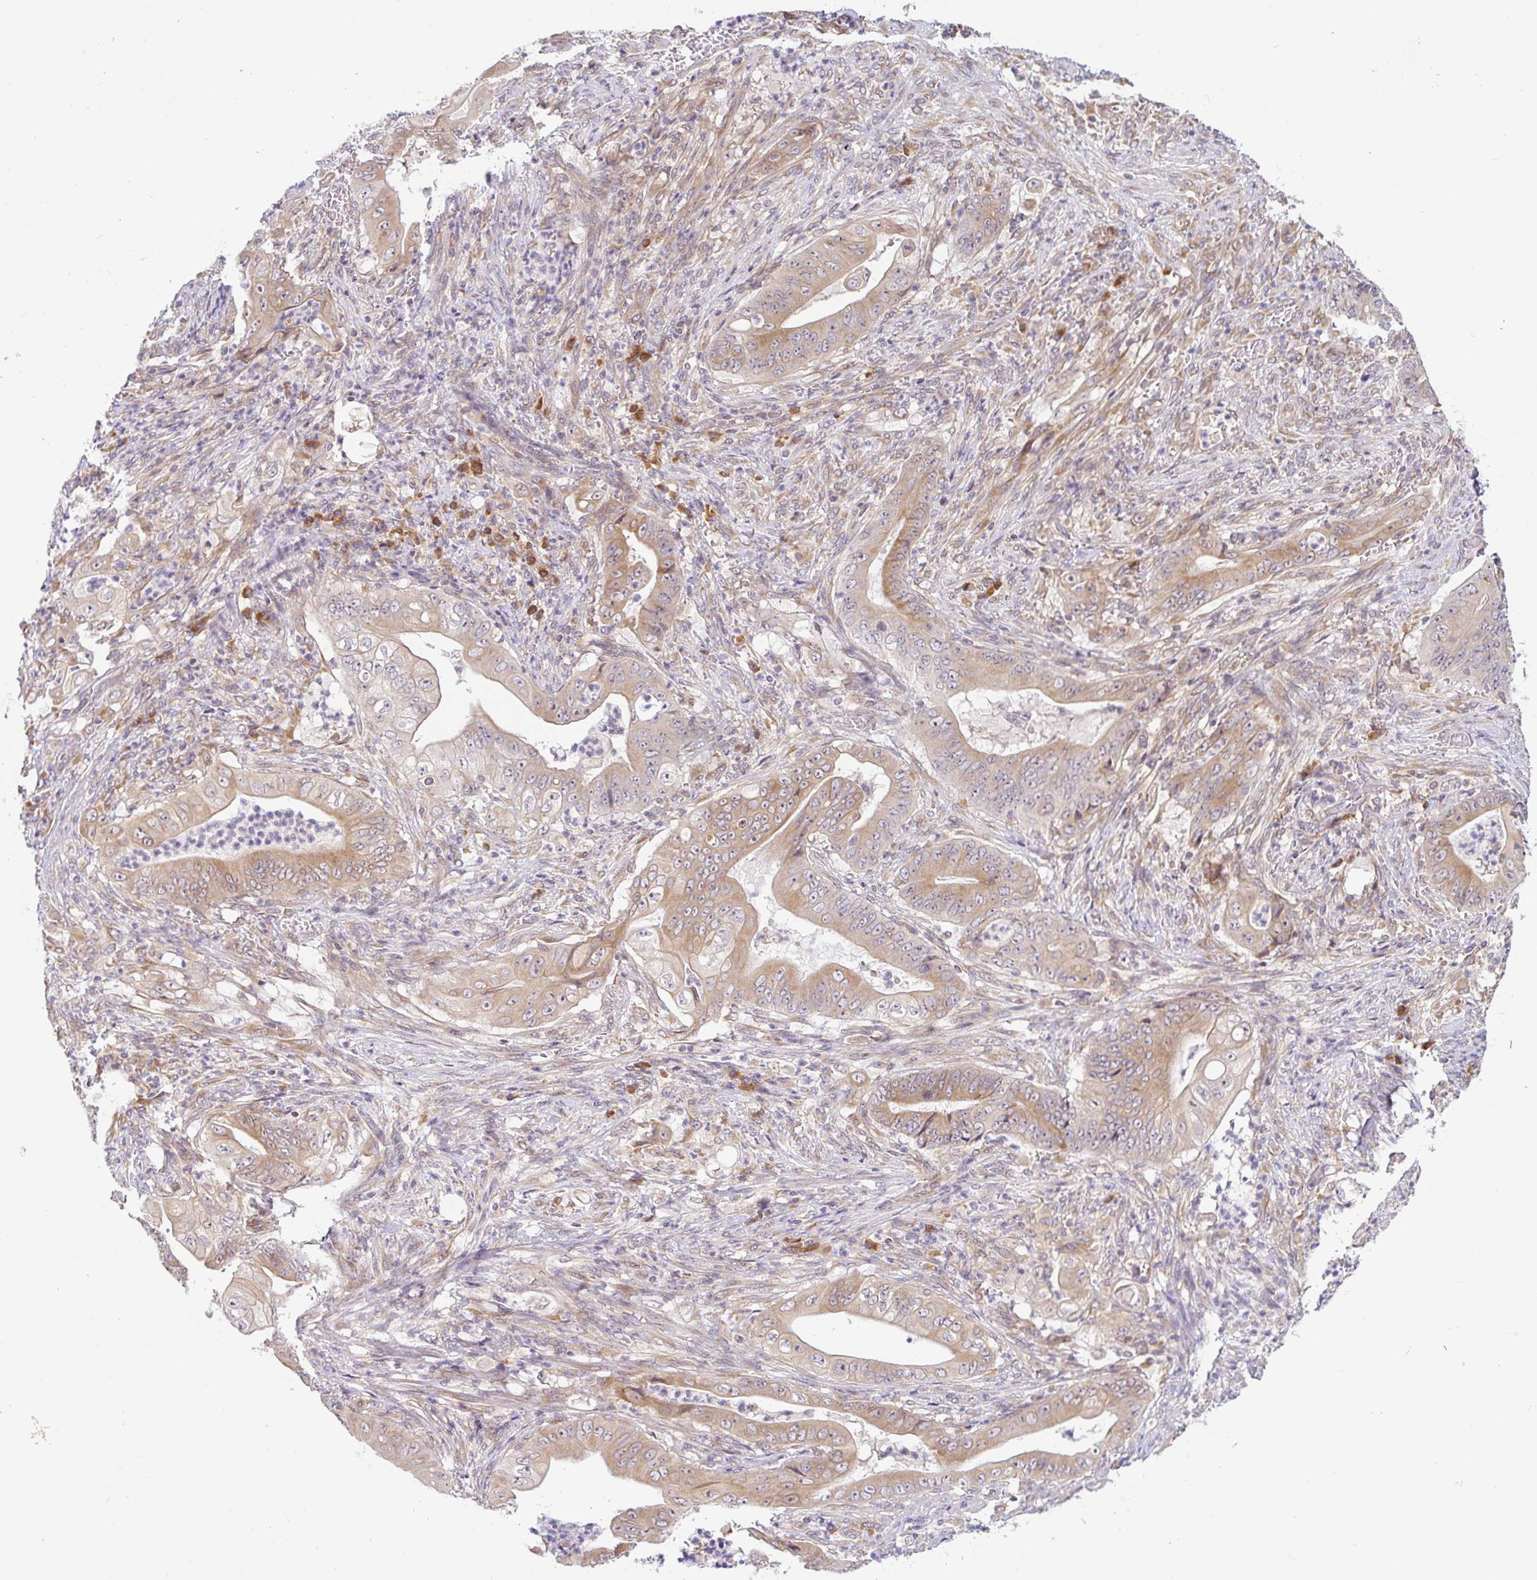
{"staining": {"intensity": "moderate", "quantity": ">75%", "location": "cytoplasmic/membranous"}, "tissue": "stomach cancer", "cell_type": "Tumor cells", "image_type": "cancer", "snomed": [{"axis": "morphology", "description": "Adenocarcinoma, NOS"}, {"axis": "topography", "description": "Stomach"}], "caption": "Stomach cancer stained with a brown dye exhibits moderate cytoplasmic/membranous positive expression in approximately >75% of tumor cells.", "gene": "DERL2", "patient": {"sex": "female", "age": 73}}